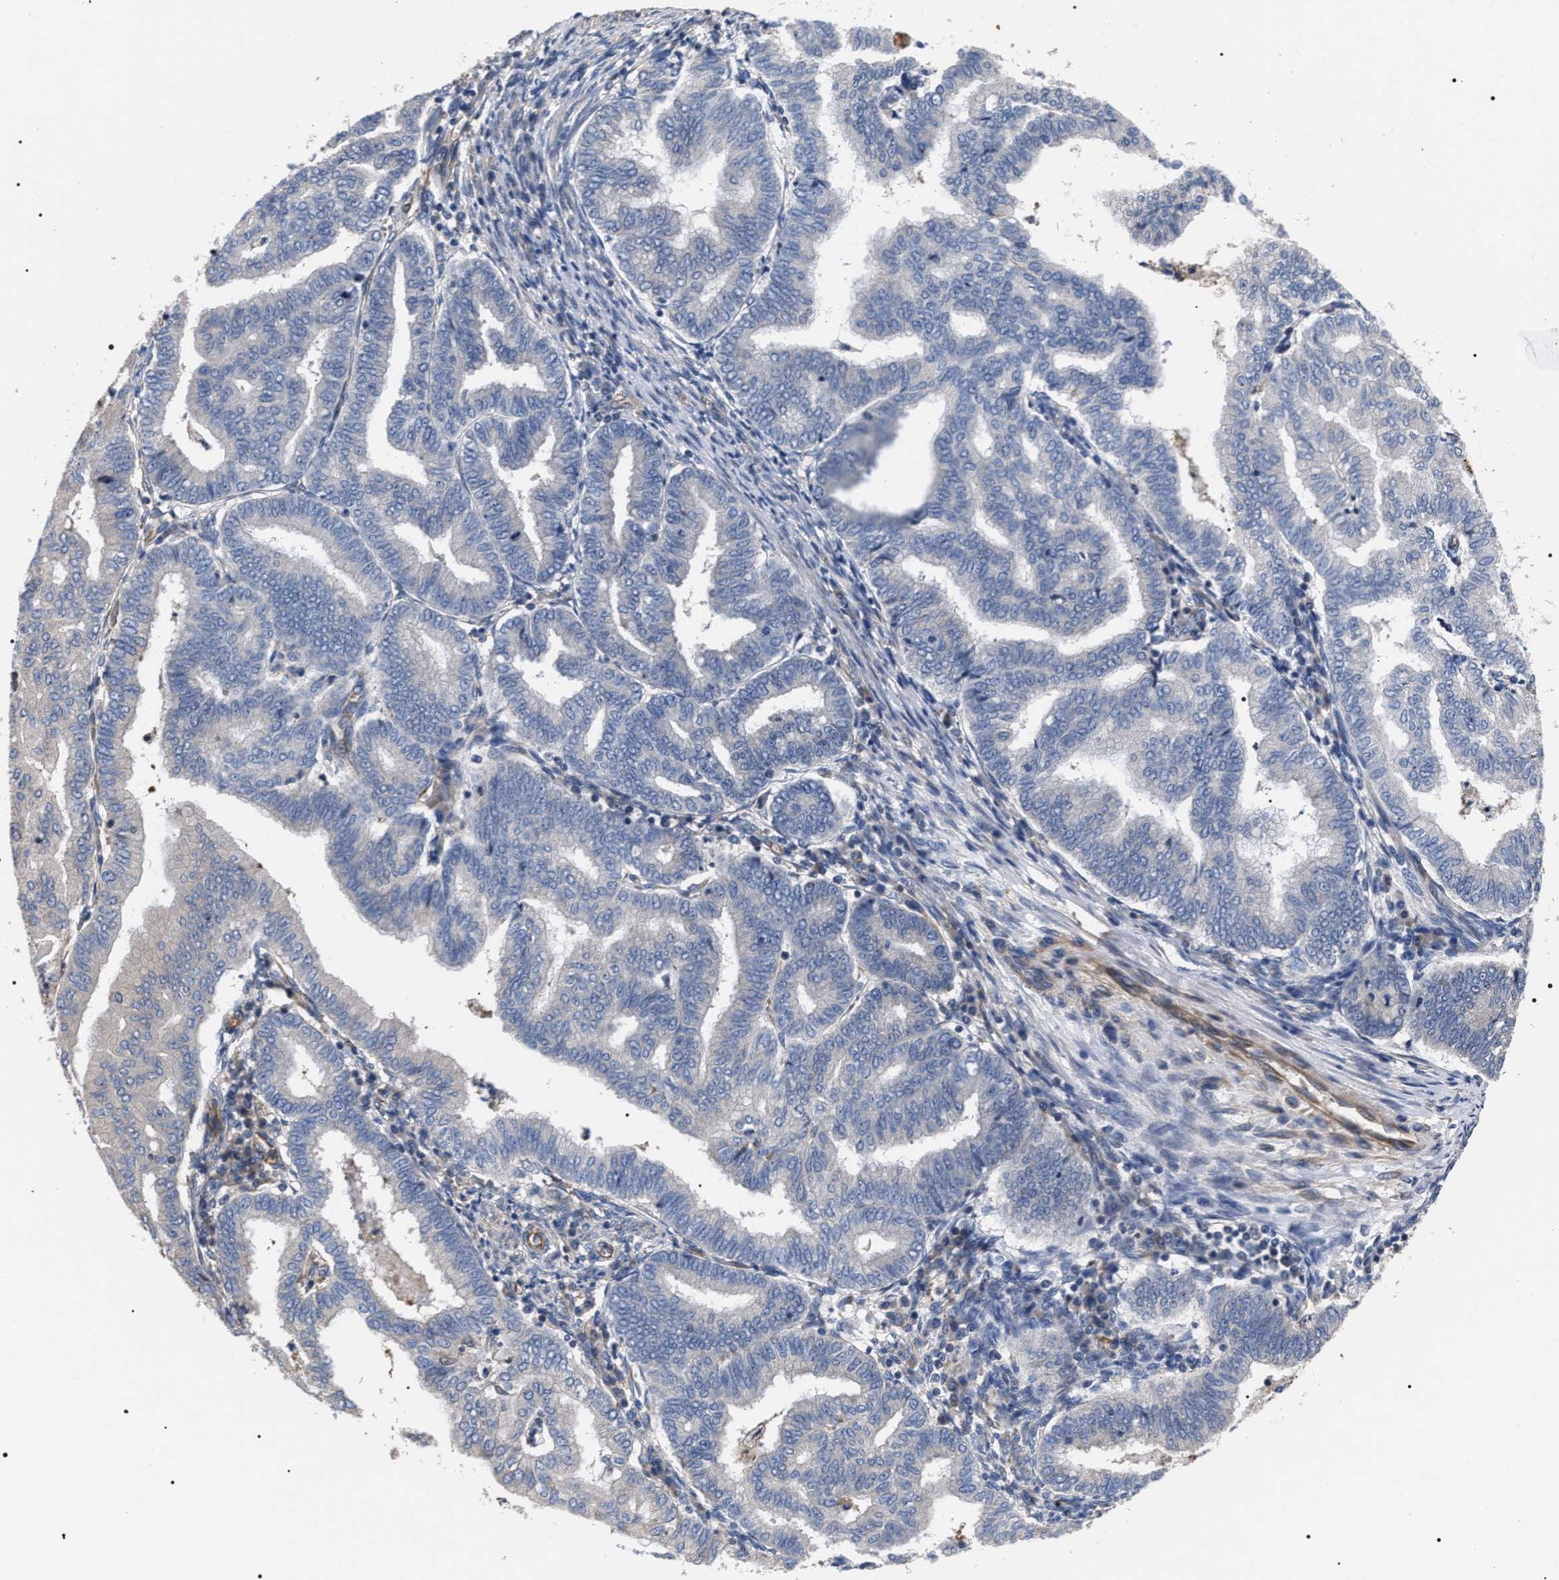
{"staining": {"intensity": "negative", "quantity": "none", "location": "none"}, "tissue": "endometrial cancer", "cell_type": "Tumor cells", "image_type": "cancer", "snomed": [{"axis": "morphology", "description": "Polyp, NOS"}, {"axis": "morphology", "description": "Adenocarcinoma, NOS"}, {"axis": "morphology", "description": "Adenoma, NOS"}, {"axis": "topography", "description": "Endometrium"}], "caption": "Immunohistochemistry micrograph of human endometrial cancer (adenoma) stained for a protein (brown), which reveals no positivity in tumor cells.", "gene": "TSPAN33", "patient": {"sex": "female", "age": 79}}